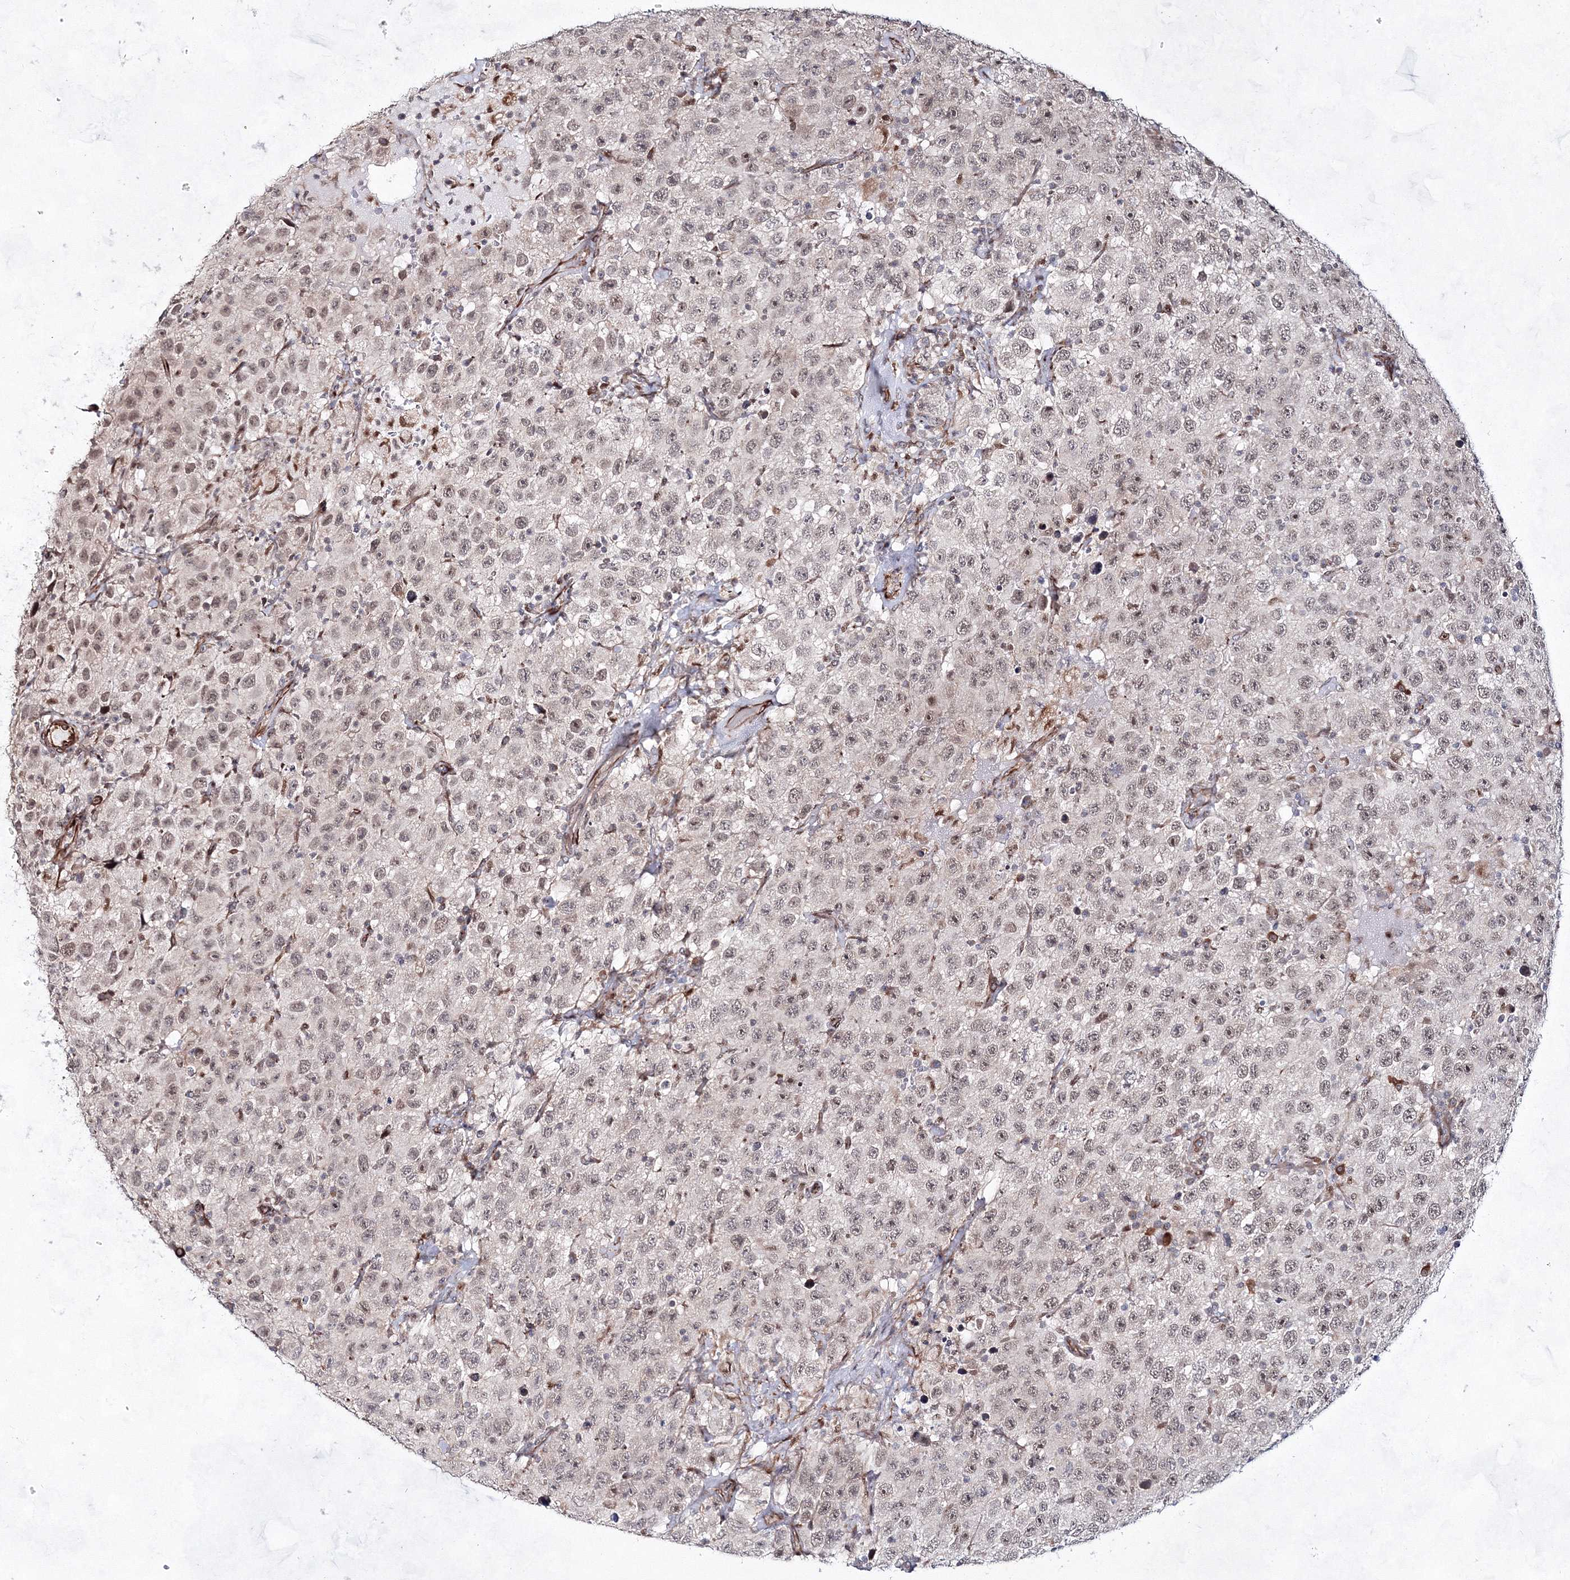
{"staining": {"intensity": "weak", "quantity": ">75%", "location": "nuclear"}, "tissue": "testis cancer", "cell_type": "Tumor cells", "image_type": "cancer", "snomed": [{"axis": "morphology", "description": "Seminoma, NOS"}, {"axis": "topography", "description": "Testis"}], "caption": "High-magnification brightfield microscopy of testis seminoma stained with DAB (3,3'-diaminobenzidine) (brown) and counterstained with hematoxylin (blue). tumor cells exhibit weak nuclear expression is identified in about>75% of cells. The staining is performed using DAB (3,3'-diaminobenzidine) brown chromogen to label protein expression. The nuclei are counter-stained blue using hematoxylin.", "gene": "SNIP1", "patient": {"sex": "male", "age": 41}}